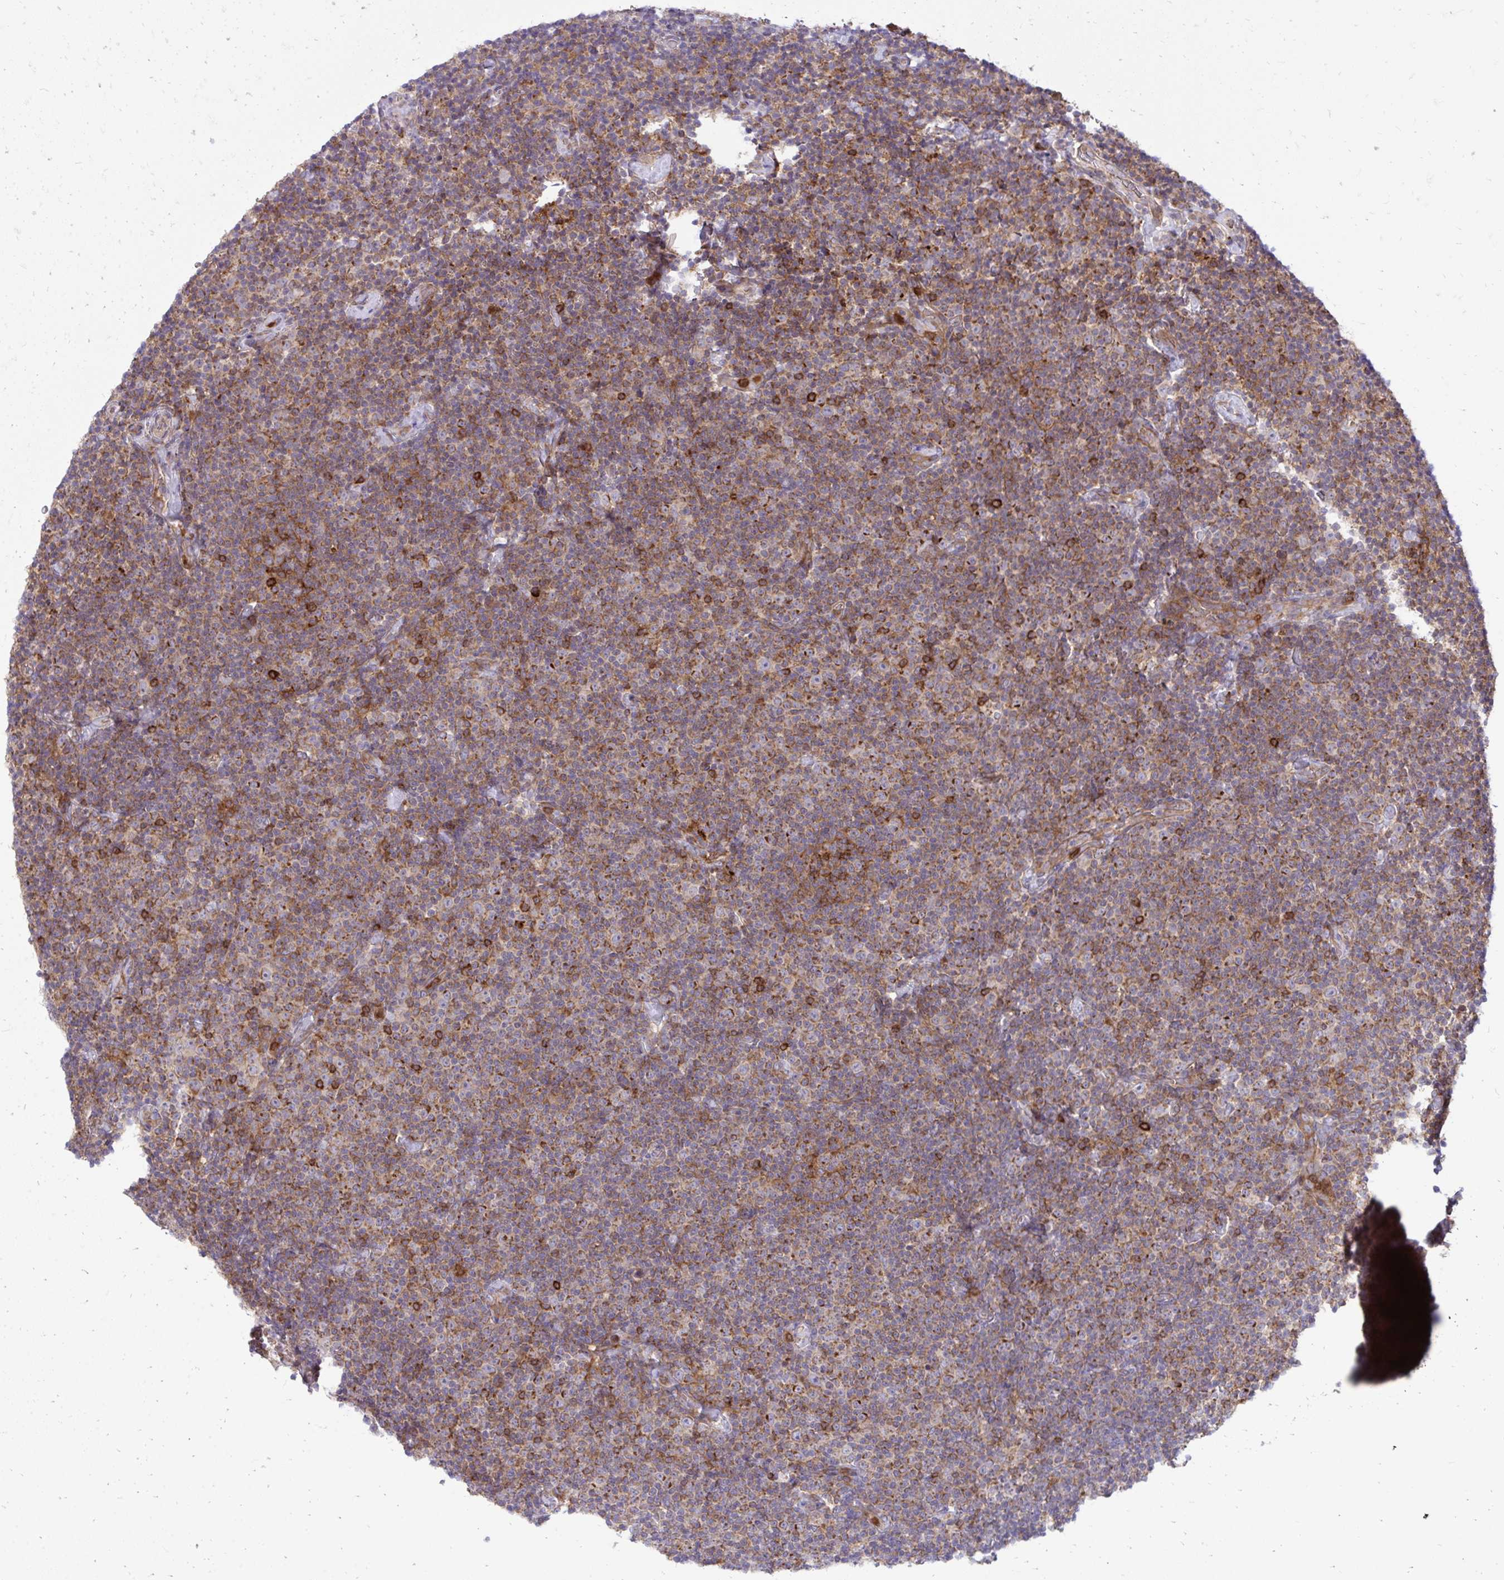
{"staining": {"intensity": "moderate", "quantity": "25%-75%", "location": "cytoplasmic/membranous"}, "tissue": "lymphoma", "cell_type": "Tumor cells", "image_type": "cancer", "snomed": [{"axis": "morphology", "description": "Malignant lymphoma, non-Hodgkin's type, Low grade"}, {"axis": "topography", "description": "Lymph node"}], "caption": "A high-resolution micrograph shows immunohistochemistry (IHC) staining of lymphoma, which displays moderate cytoplasmic/membranous staining in approximately 25%-75% of tumor cells. (IHC, brightfield microscopy, high magnification).", "gene": "ASAP1", "patient": {"sex": "male", "age": 81}}